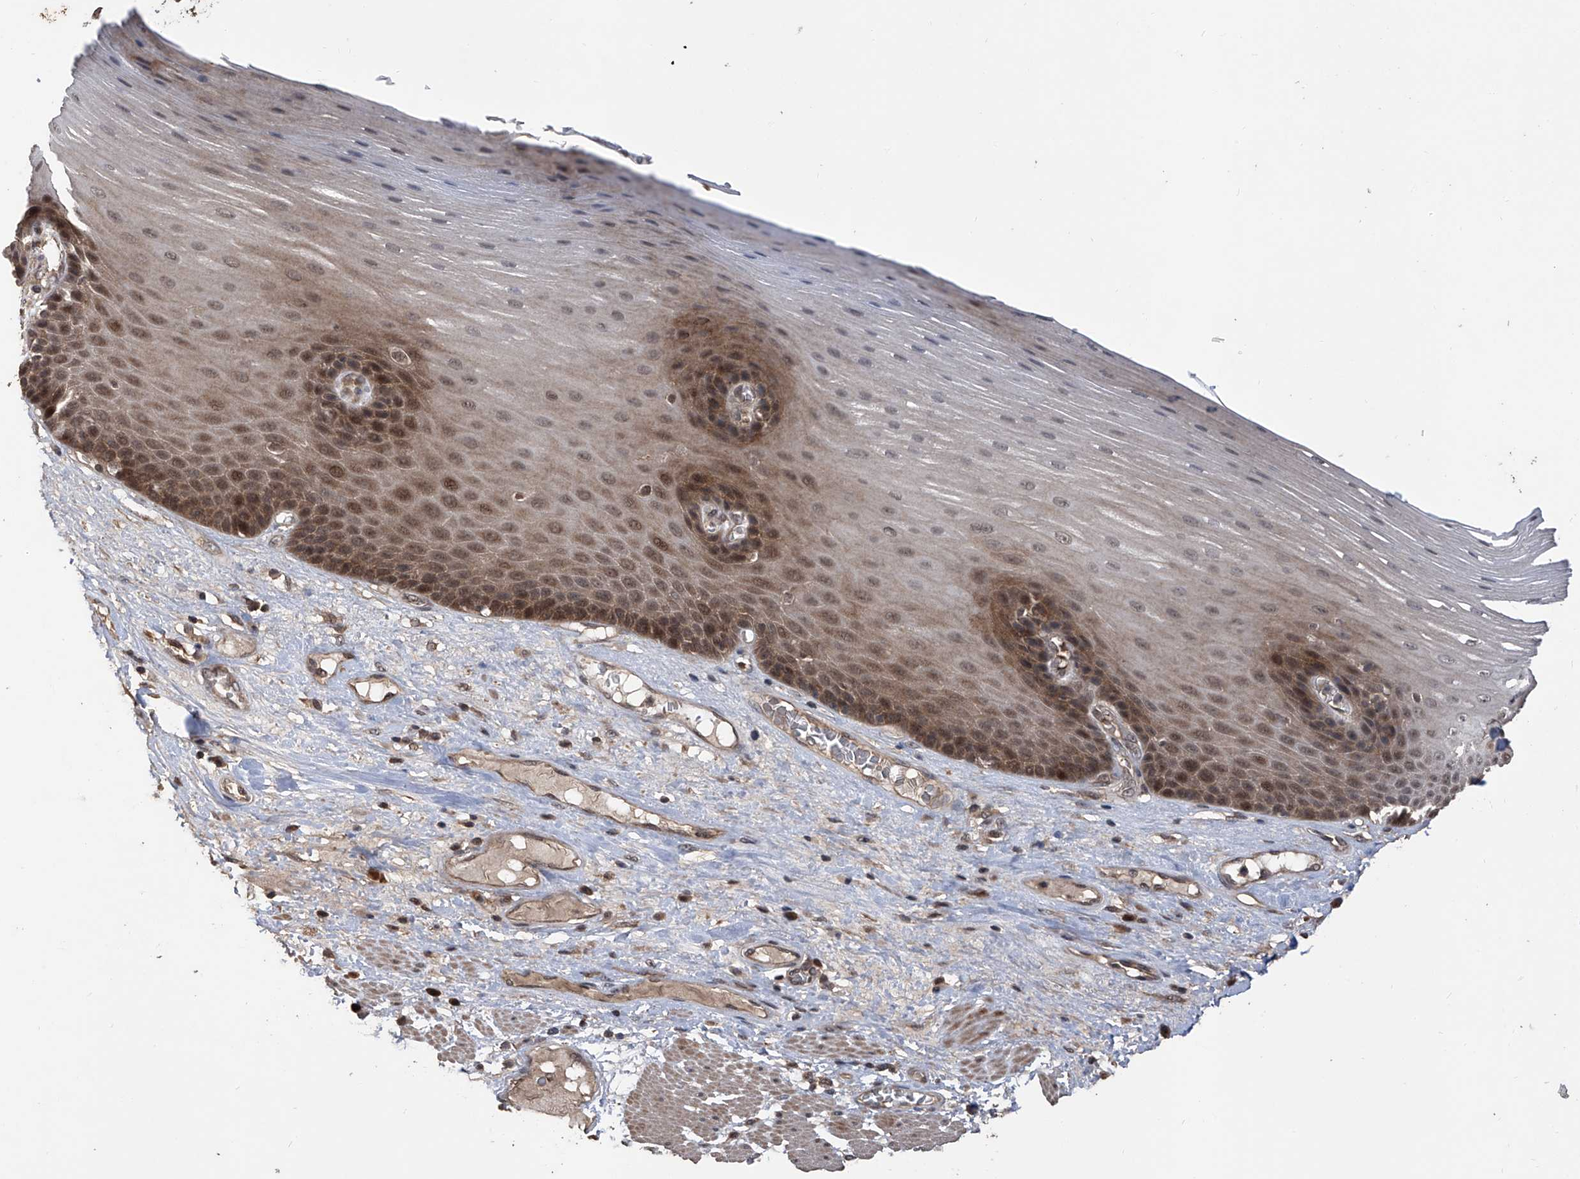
{"staining": {"intensity": "strong", "quantity": "25%-75%", "location": "cytoplasmic/membranous,nuclear"}, "tissue": "esophagus", "cell_type": "Squamous epithelial cells", "image_type": "normal", "snomed": [{"axis": "morphology", "description": "Normal tissue, NOS"}, {"axis": "topography", "description": "Esophagus"}], "caption": "Immunohistochemistry (IHC) of normal esophagus demonstrates high levels of strong cytoplasmic/membranous,nuclear staining in approximately 25%-75% of squamous epithelial cells.", "gene": "LYSMD4", "patient": {"sex": "male", "age": 62}}